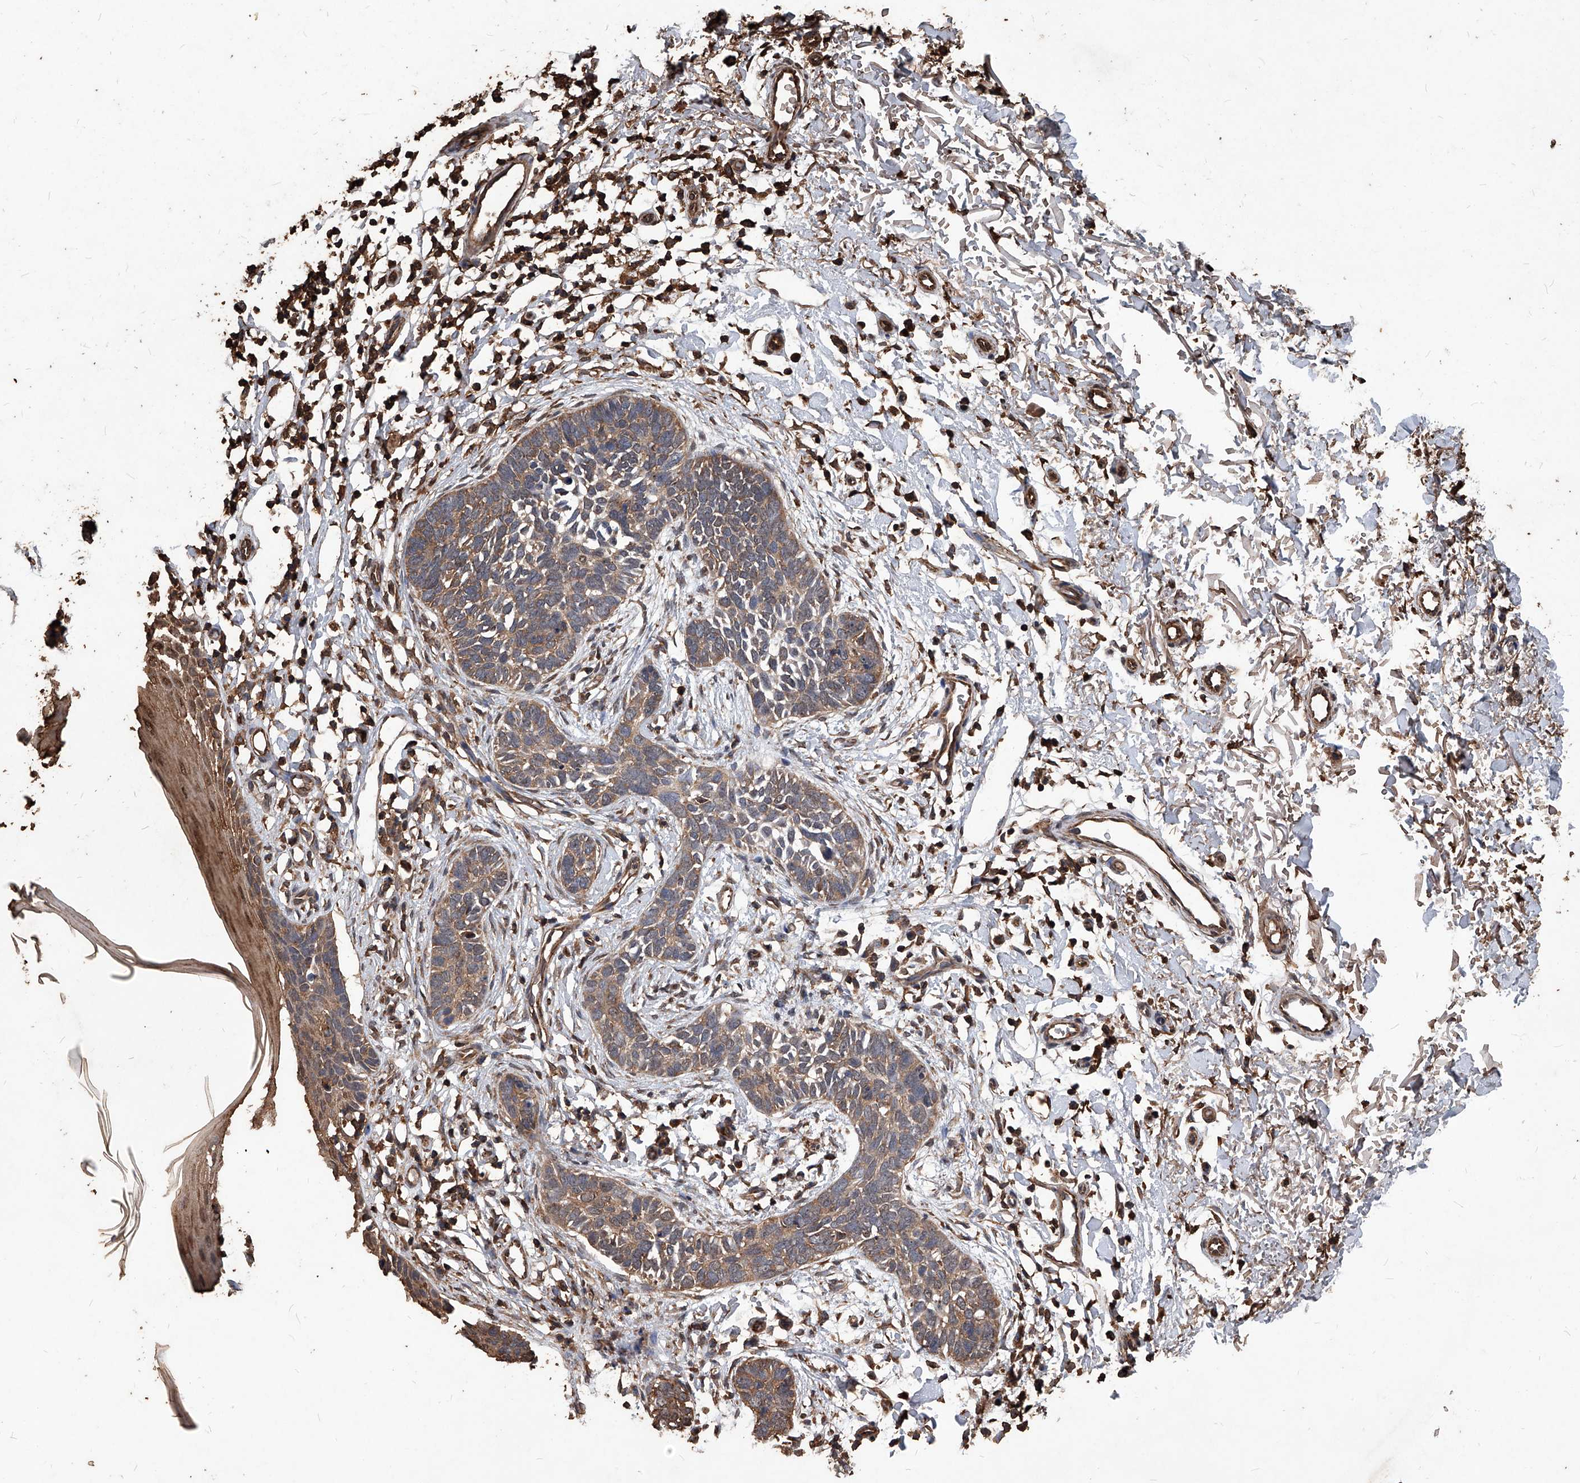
{"staining": {"intensity": "weak", "quantity": ">75%", "location": "cytoplasmic/membranous"}, "tissue": "skin cancer", "cell_type": "Tumor cells", "image_type": "cancer", "snomed": [{"axis": "morphology", "description": "Normal tissue, NOS"}, {"axis": "morphology", "description": "Basal cell carcinoma"}, {"axis": "topography", "description": "Skin"}], "caption": "A micrograph of skin cancer (basal cell carcinoma) stained for a protein shows weak cytoplasmic/membranous brown staining in tumor cells.", "gene": "UCP2", "patient": {"sex": "male", "age": 77}}